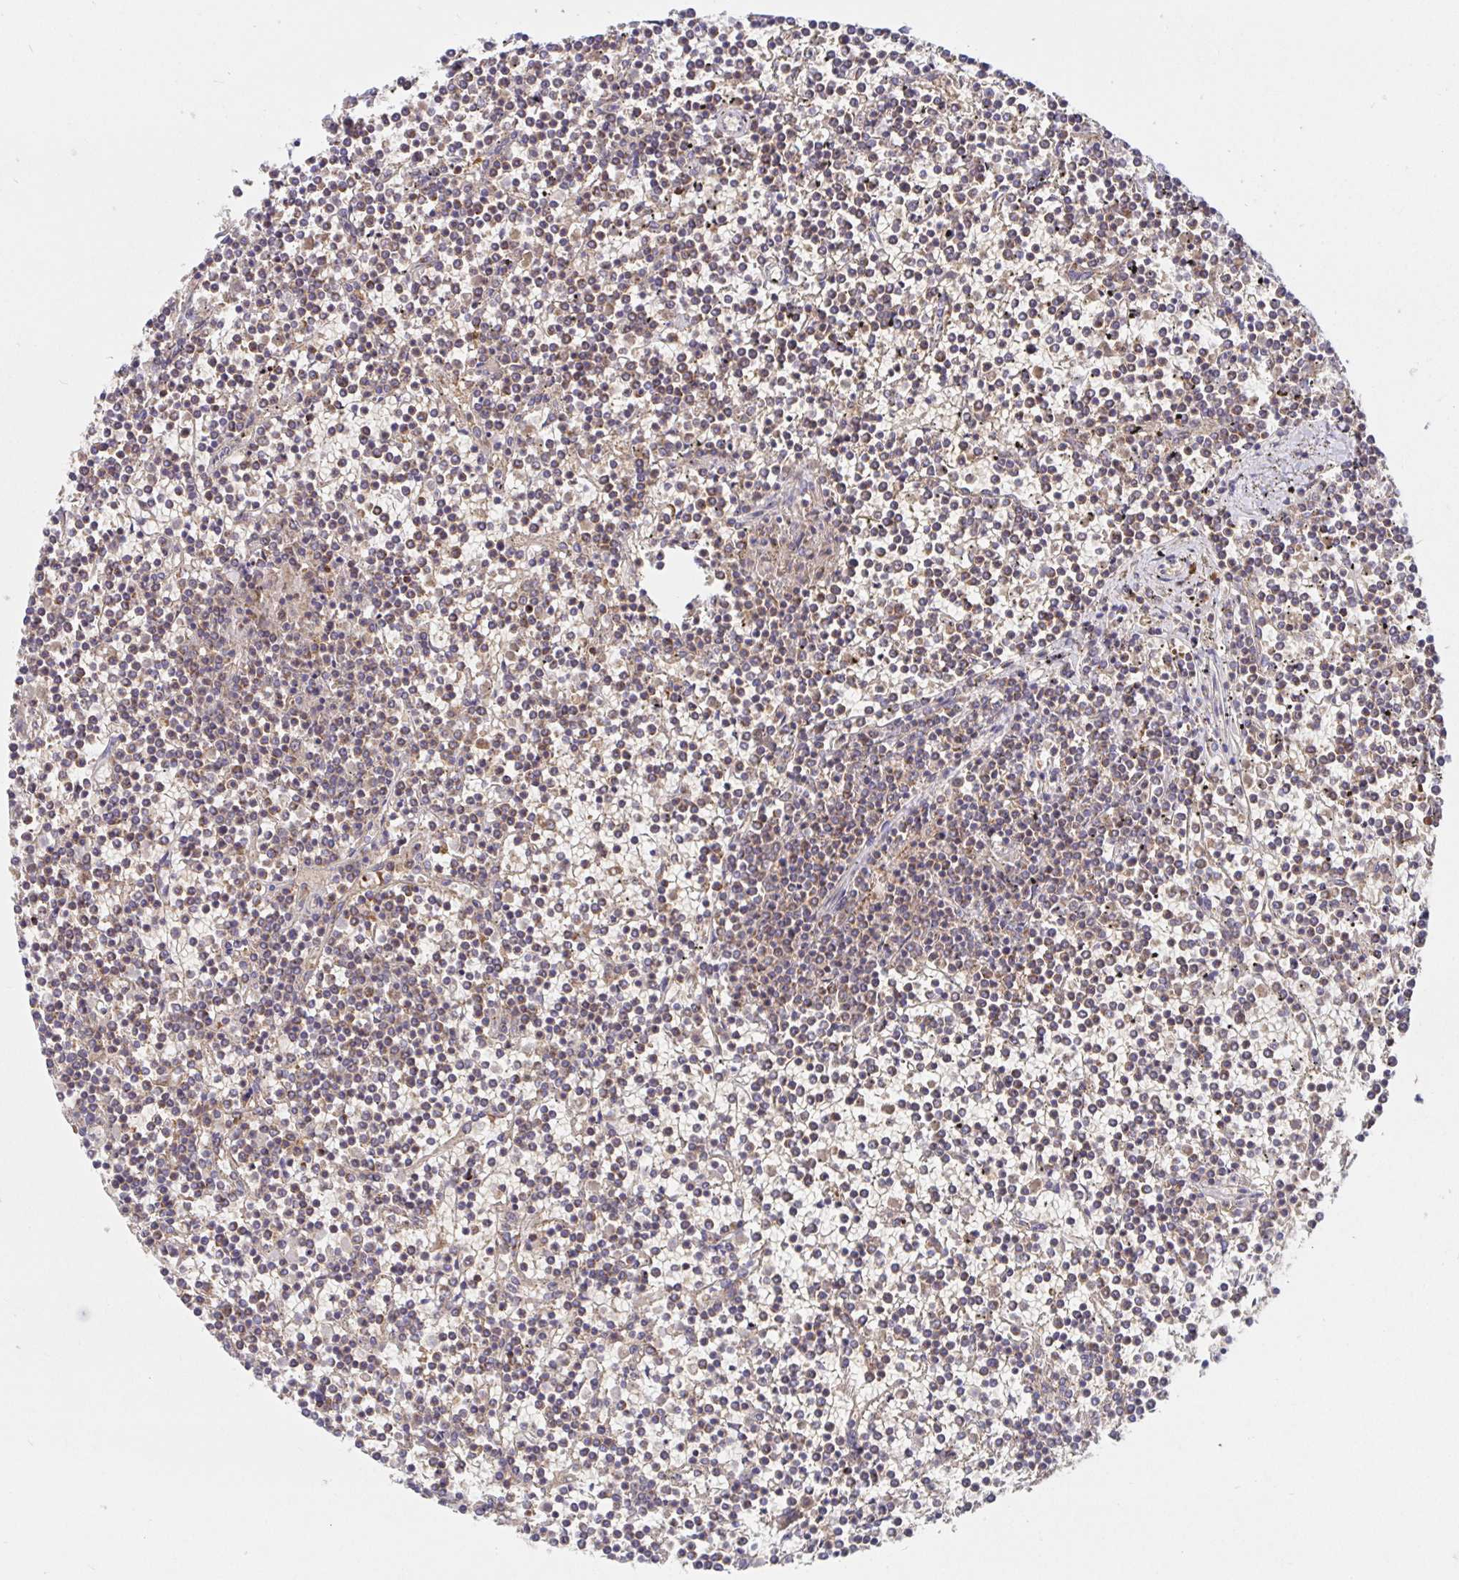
{"staining": {"intensity": "weak", "quantity": "25%-75%", "location": "cytoplasmic/membranous"}, "tissue": "lymphoma", "cell_type": "Tumor cells", "image_type": "cancer", "snomed": [{"axis": "morphology", "description": "Malignant lymphoma, non-Hodgkin's type, Low grade"}, {"axis": "topography", "description": "Spleen"}], "caption": "A histopathology image of low-grade malignant lymphoma, non-Hodgkin's type stained for a protein displays weak cytoplasmic/membranous brown staining in tumor cells.", "gene": "PRDX3", "patient": {"sex": "female", "age": 19}}